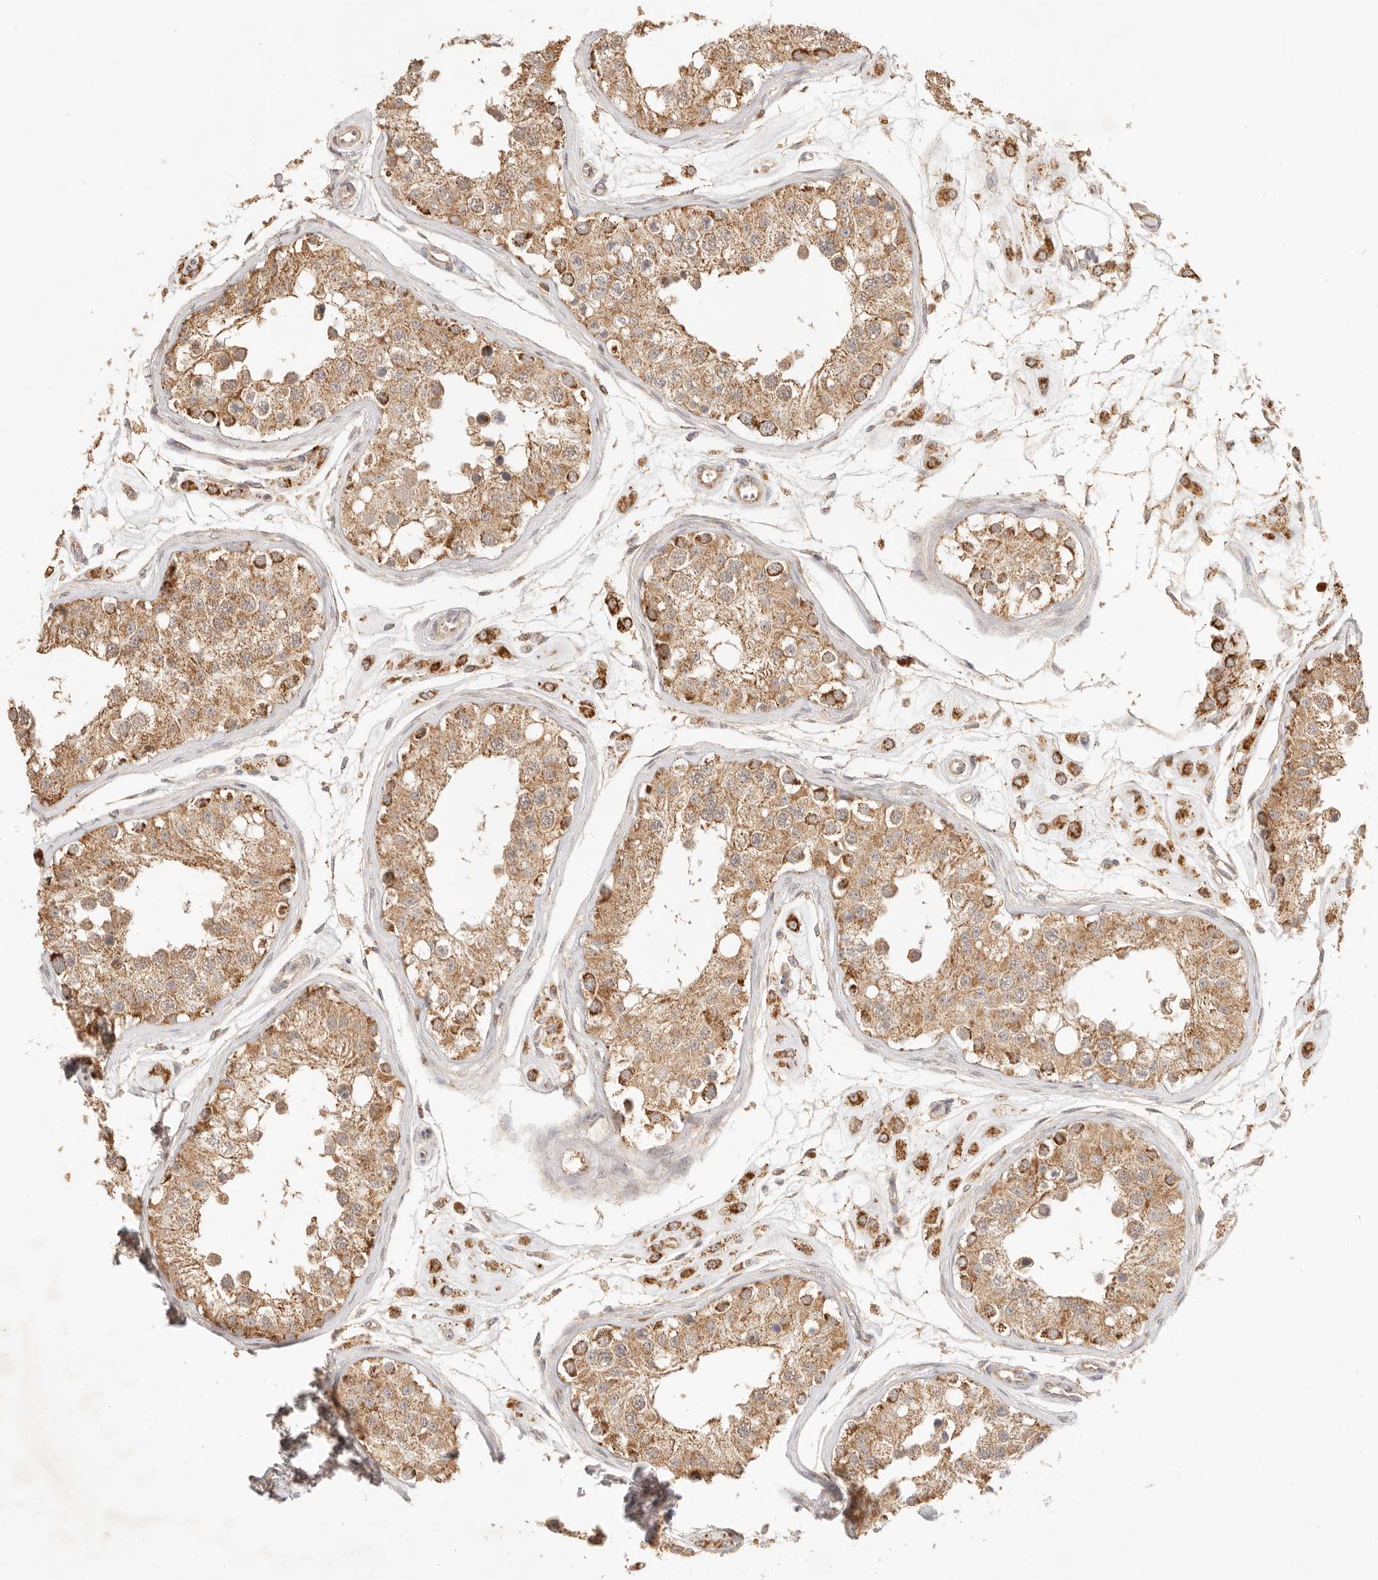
{"staining": {"intensity": "moderate", "quantity": ">75%", "location": "cytoplasmic/membranous"}, "tissue": "testis", "cell_type": "Cells in seminiferous ducts", "image_type": "normal", "snomed": [{"axis": "morphology", "description": "Normal tissue, NOS"}, {"axis": "morphology", "description": "Adenocarcinoma, metastatic, NOS"}, {"axis": "topography", "description": "Testis"}], "caption": "DAB immunohistochemical staining of benign testis demonstrates moderate cytoplasmic/membranous protein expression in approximately >75% of cells in seminiferous ducts.", "gene": "CPLANE2", "patient": {"sex": "male", "age": 26}}